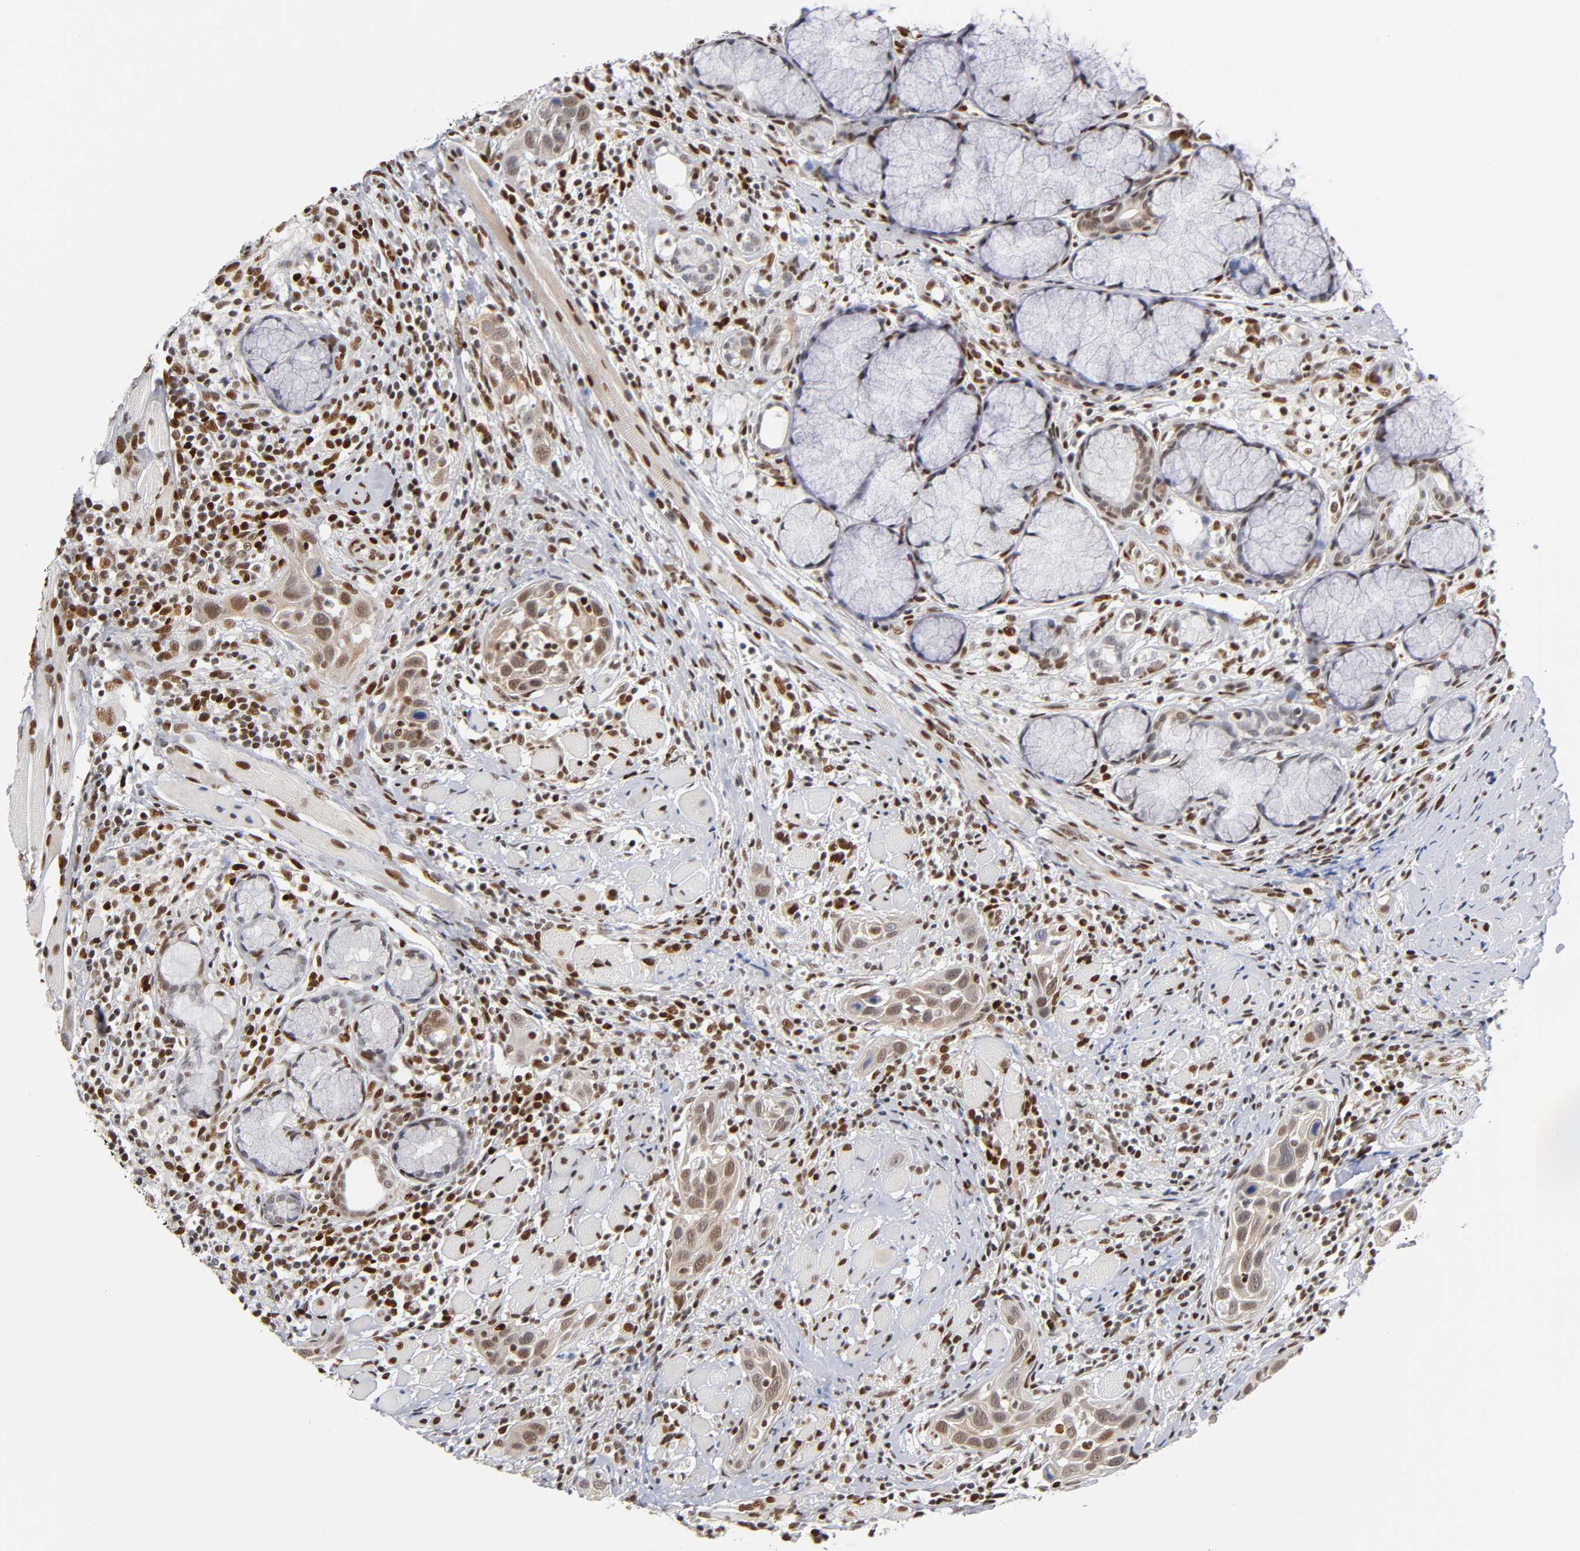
{"staining": {"intensity": "weak", "quantity": "25%-75%", "location": "cytoplasmic/membranous,nuclear"}, "tissue": "head and neck cancer", "cell_type": "Tumor cells", "image_type": "cancer", "snomed": [{"axis": "morphology", "description": "Squamous cell carcinoma, NOS"}, {"axis": "topography", "description": "Oral tissue"}, {"axis": "topography", "description": "Head-Neck"}], "caption": "The micrograph reveals staining of head and neck cancer, revealing weak cytoplasmic/membranous and nuclear protein expression (brown color) within tumor cells.", "gene": "NR3C1", "patient": {"sex": "female", "age": 50}}